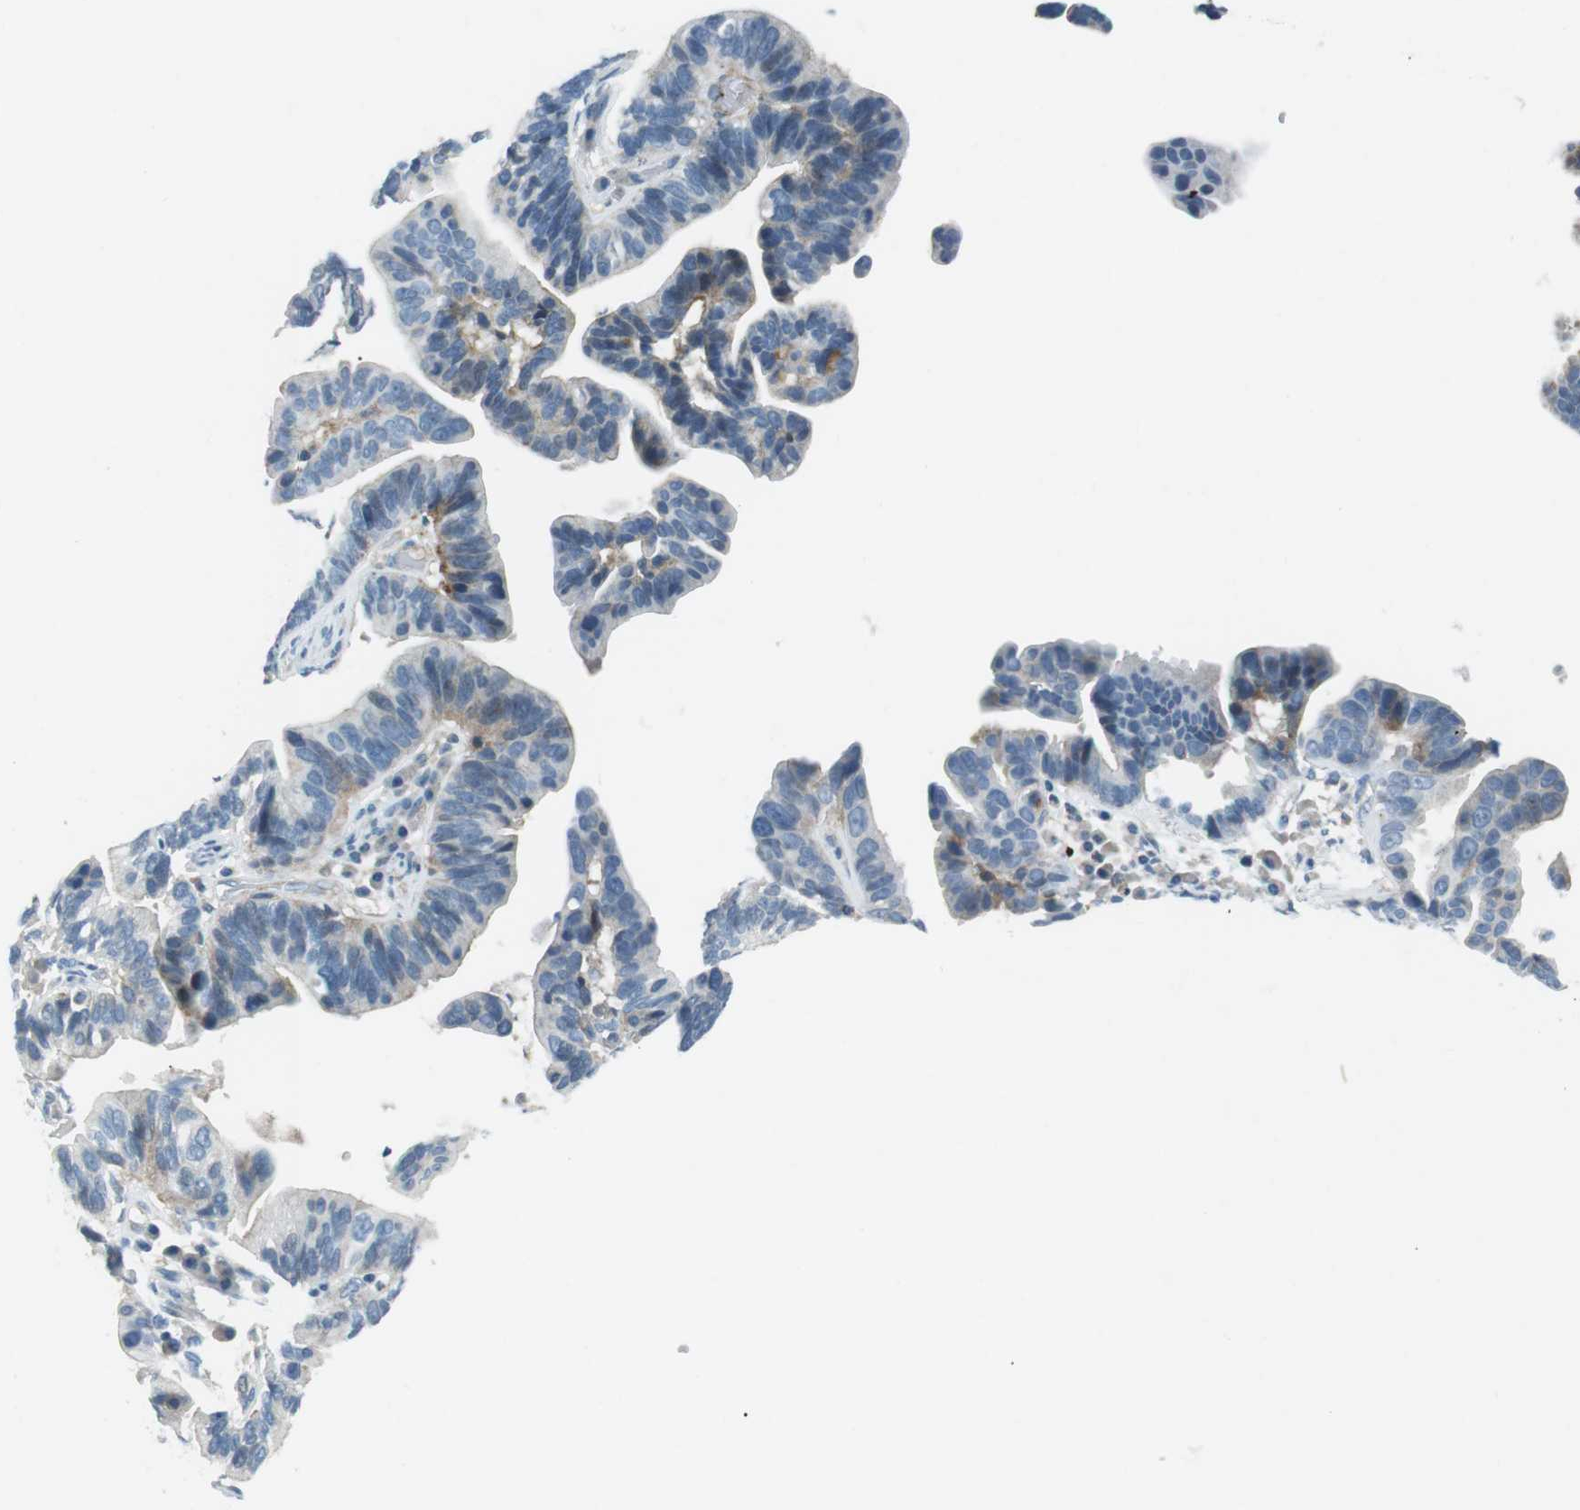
{"staining": {"intensity": "negative", "quantity": "none", "location": "none"}, "tissue": "ovarian cancer", "cell_type": "Tumor cells", "image_type": "cancer", "snomed": [{"axis": "morphology", "description": "Cystadenocarcinoma, serous, NOS"}, {"axis": "topography", "description": "Ovary"}], "caption": "A histopathology image of human ovarian cancer (serous cystadenocarcinoma) is negative for staining in tumor cells.", "gene": "ARVCF", "patient": {"sex": "female", "age": 56}}